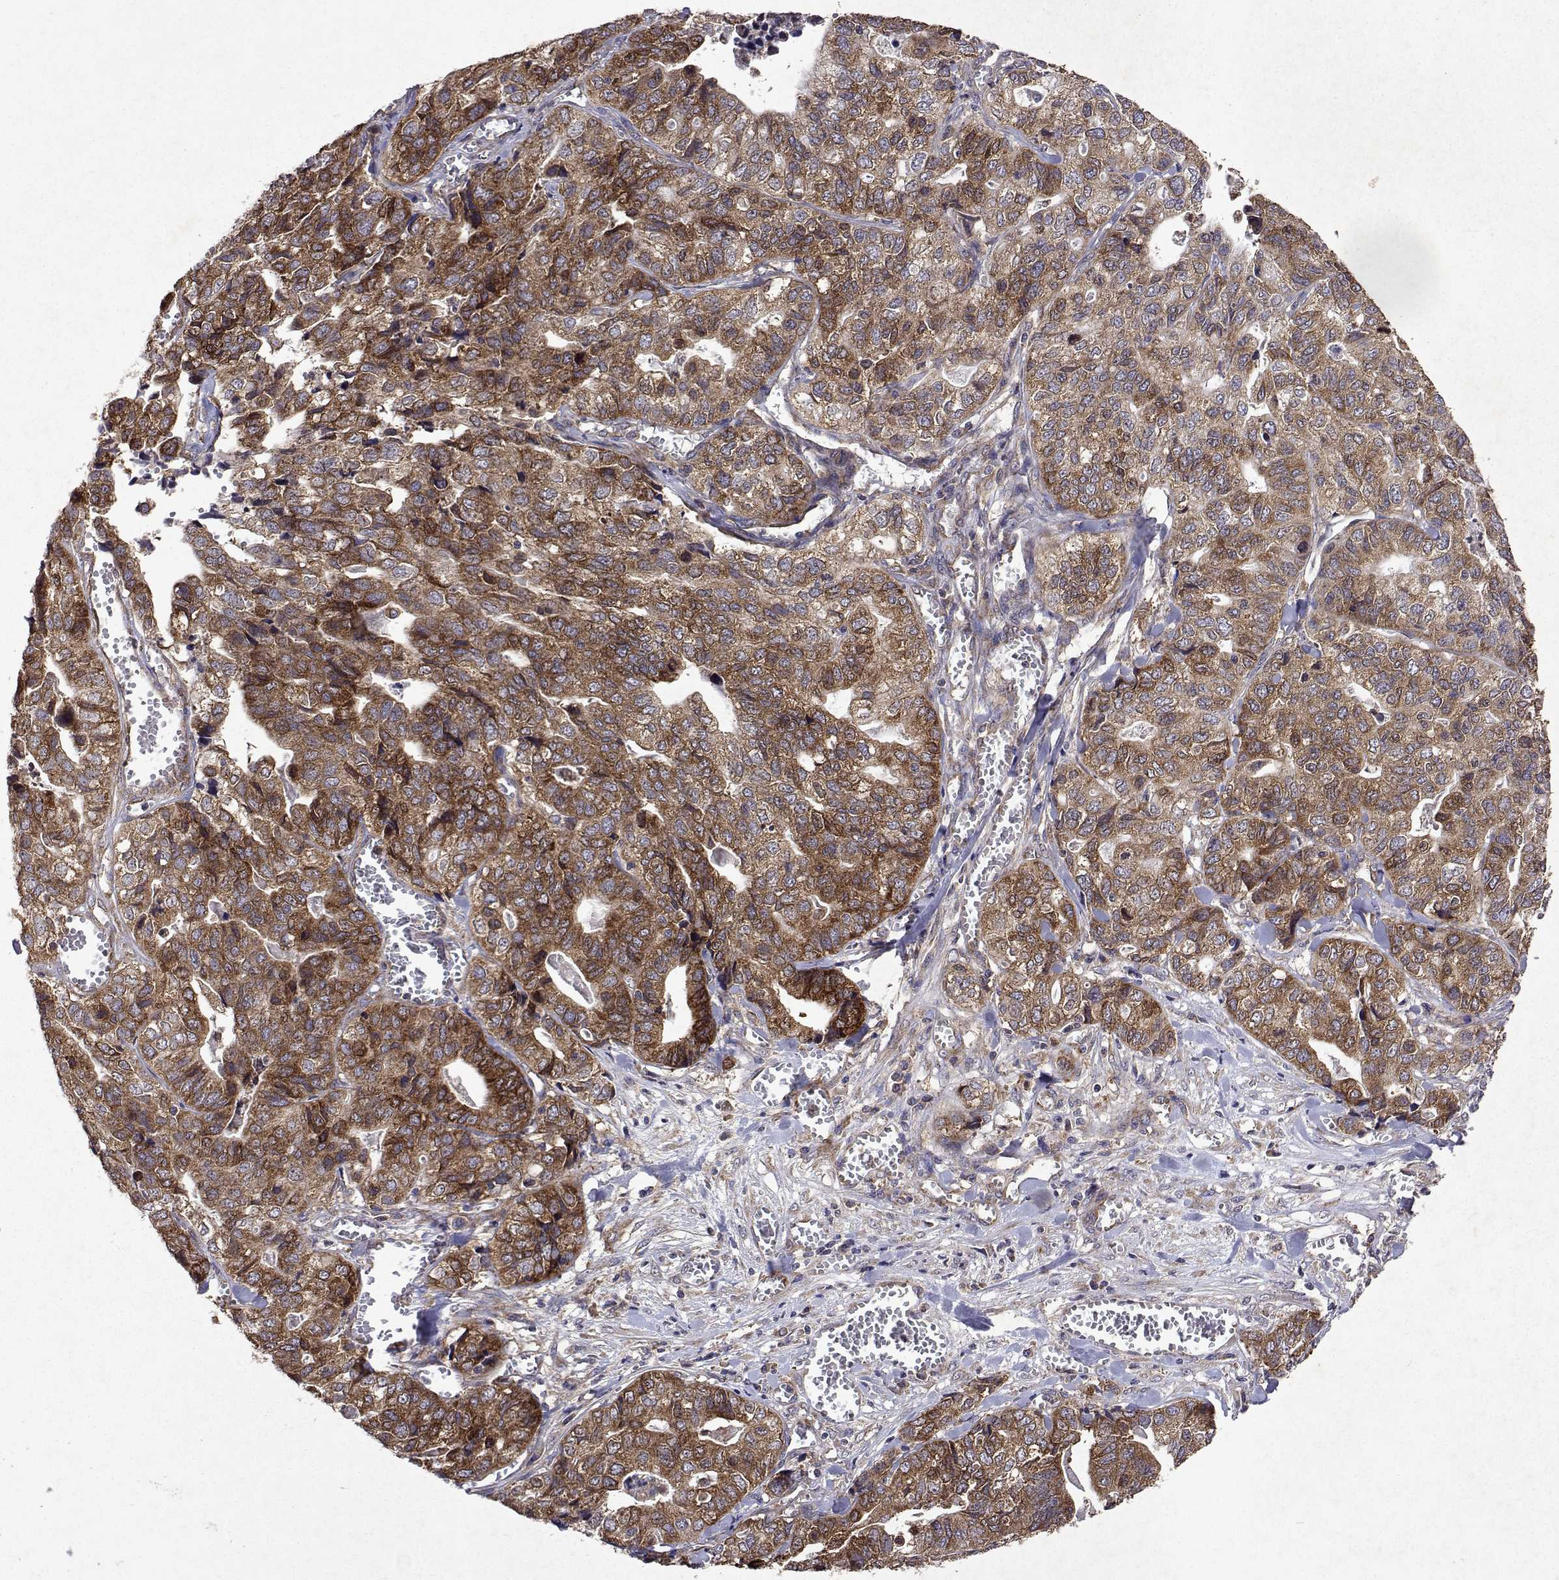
{"staining": {"intensity": "moderate", "quantity": ">75%", "location": "cytoplasmic/membranous"}, "tissue": "stomach cancer", "cell_type": "Tumor cells", "image_type": "cancer", "snomed": [{"axis": "morphology", "description": "Adenocarcinoma, NOS"}, {"axis": "topography", "description": "Stomach, upper"}], "caption": "Adenocarcinoma (stomach) stained with DAB IHC exhibits medium levels of moderate cytoplasmic/membranous expression in approximately >75% of tumor cells. The staining is performed using DAB brown chromogen to label protein expression. The nuclei are counter-stained blue using hematoxylin.", "gene": "TARBP2", "patient": {"sex": "female", "age": 67}}